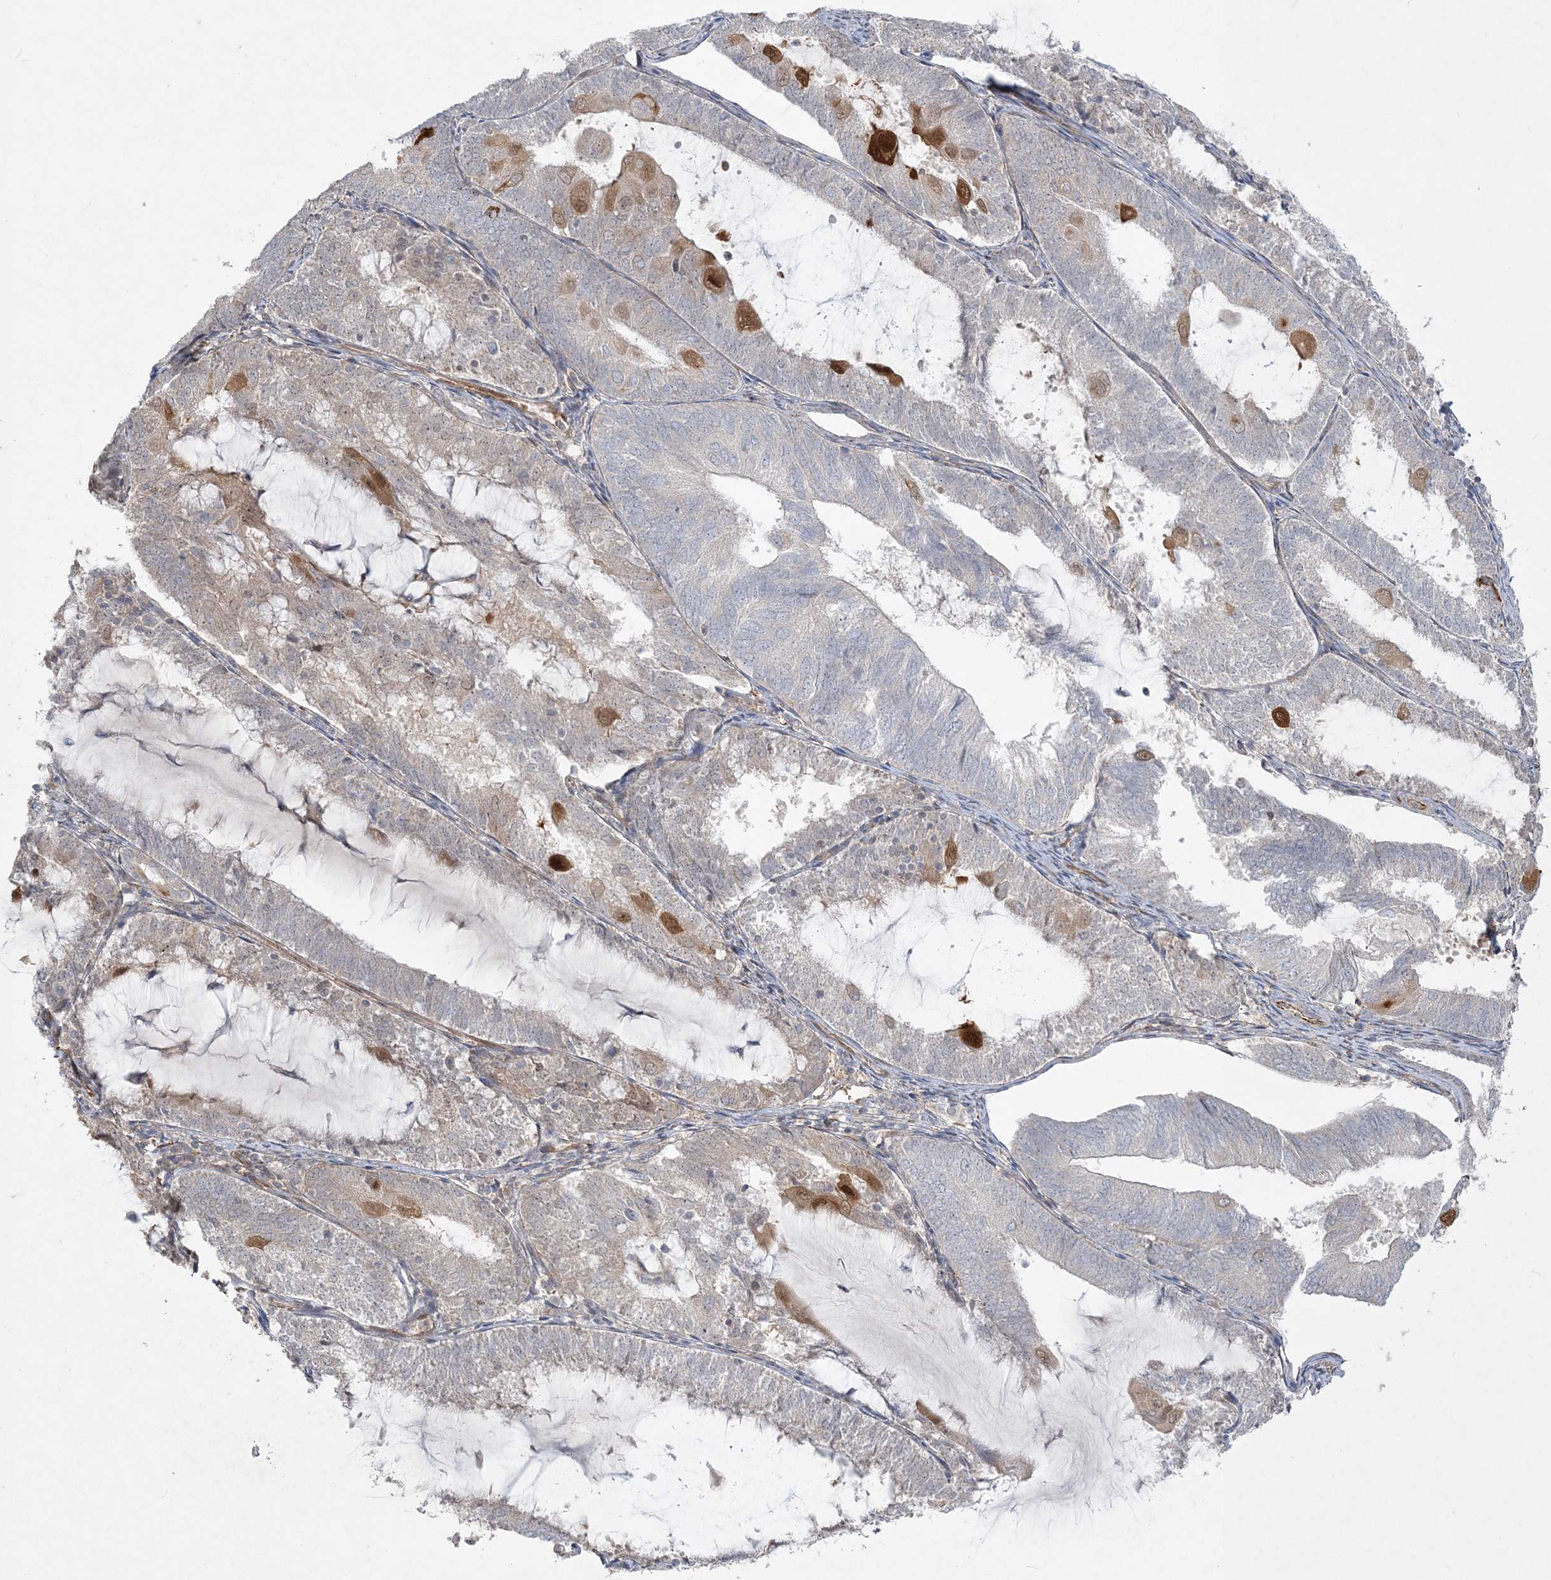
{"staining": {"intensity": "moderate", "quantity": "<25%", "location": "cytoplasmic/membranous,nuclear"}, "tissue": "endometrial cancer", "cell_type": "Tumor cells", "image_type": "cancer", "snomed": [{"axis": "morphology", "description": "Adenocarcinoma, NOS"}, {"axis": "topography", "description": "Endometrium"}], "caption": "A brown stain labels moderate cytoplasmic/membranous and nuclear staining of a protein in human endometrial cancer (adenocarcinoma) tumor cells.", "gene": "INPP1", "patient": {"sex": "female", "age": 81}}